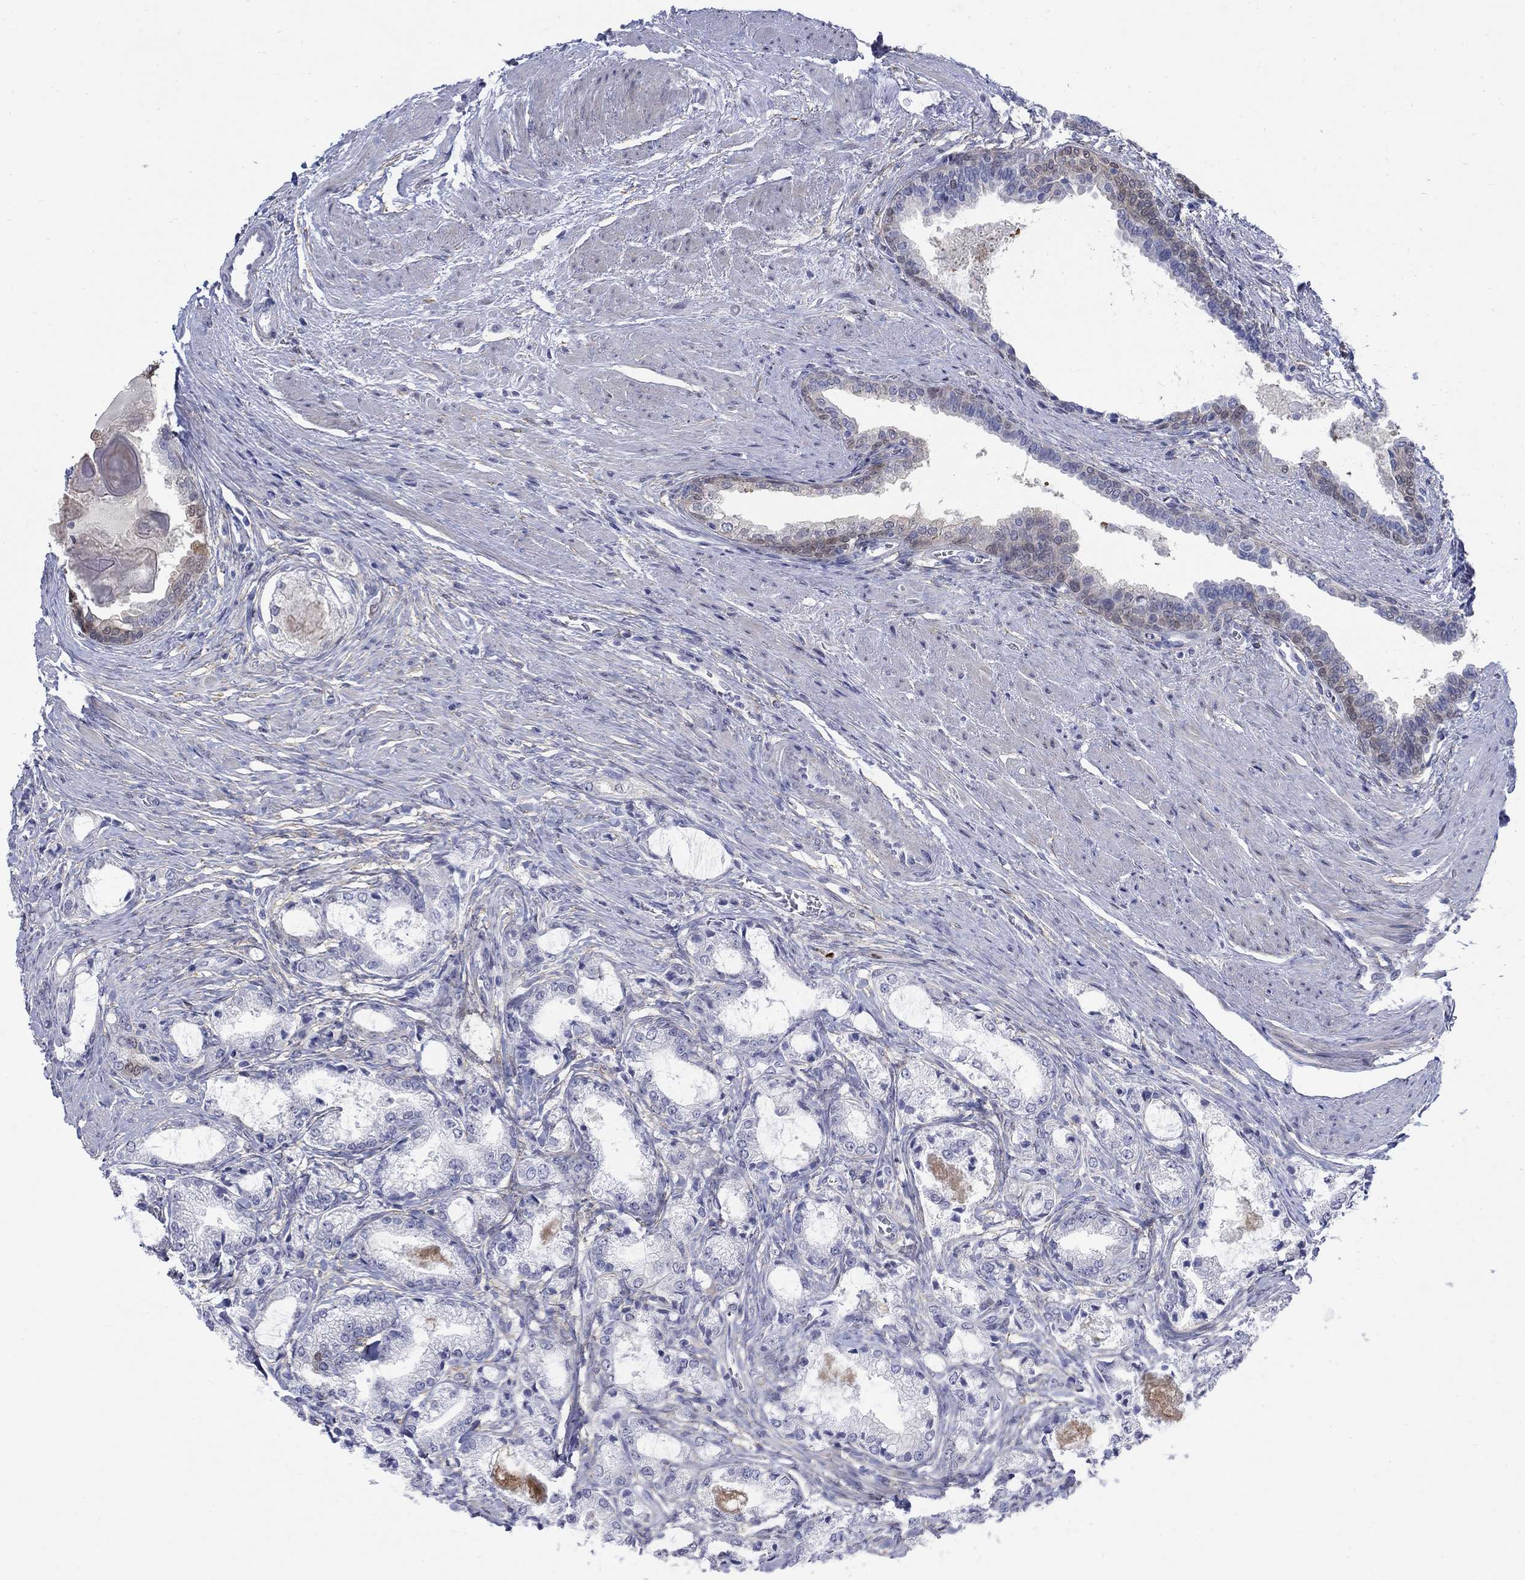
{"staining": {"intensity": "weak", "quantity": "<25%", "location": "cytoplasmic/membranous"}, "tissue": "prostate cancer", "cell_type": "Tumor cells", "image_type": "cancer", "snomed": [{"axis": "morphology", "description": "Adenocarcinoma, NOS"}, {"axis": "topography", "description": "Prostate and seminal vesicle, NOS"}, {"axis": "topography", "description": "Prostate"}], "caption": "High power microscopy micrograph of an immunohistochemistry histopathology image of adenocarcinoma (prostate), revealing no significant expression in tumor cells. The staining is performed using DAB brown chromogen with nuclei counter-stained in using hematoxylin.", "gene": "MYO3A", "patient": {"sex": "male", "age": 62}}